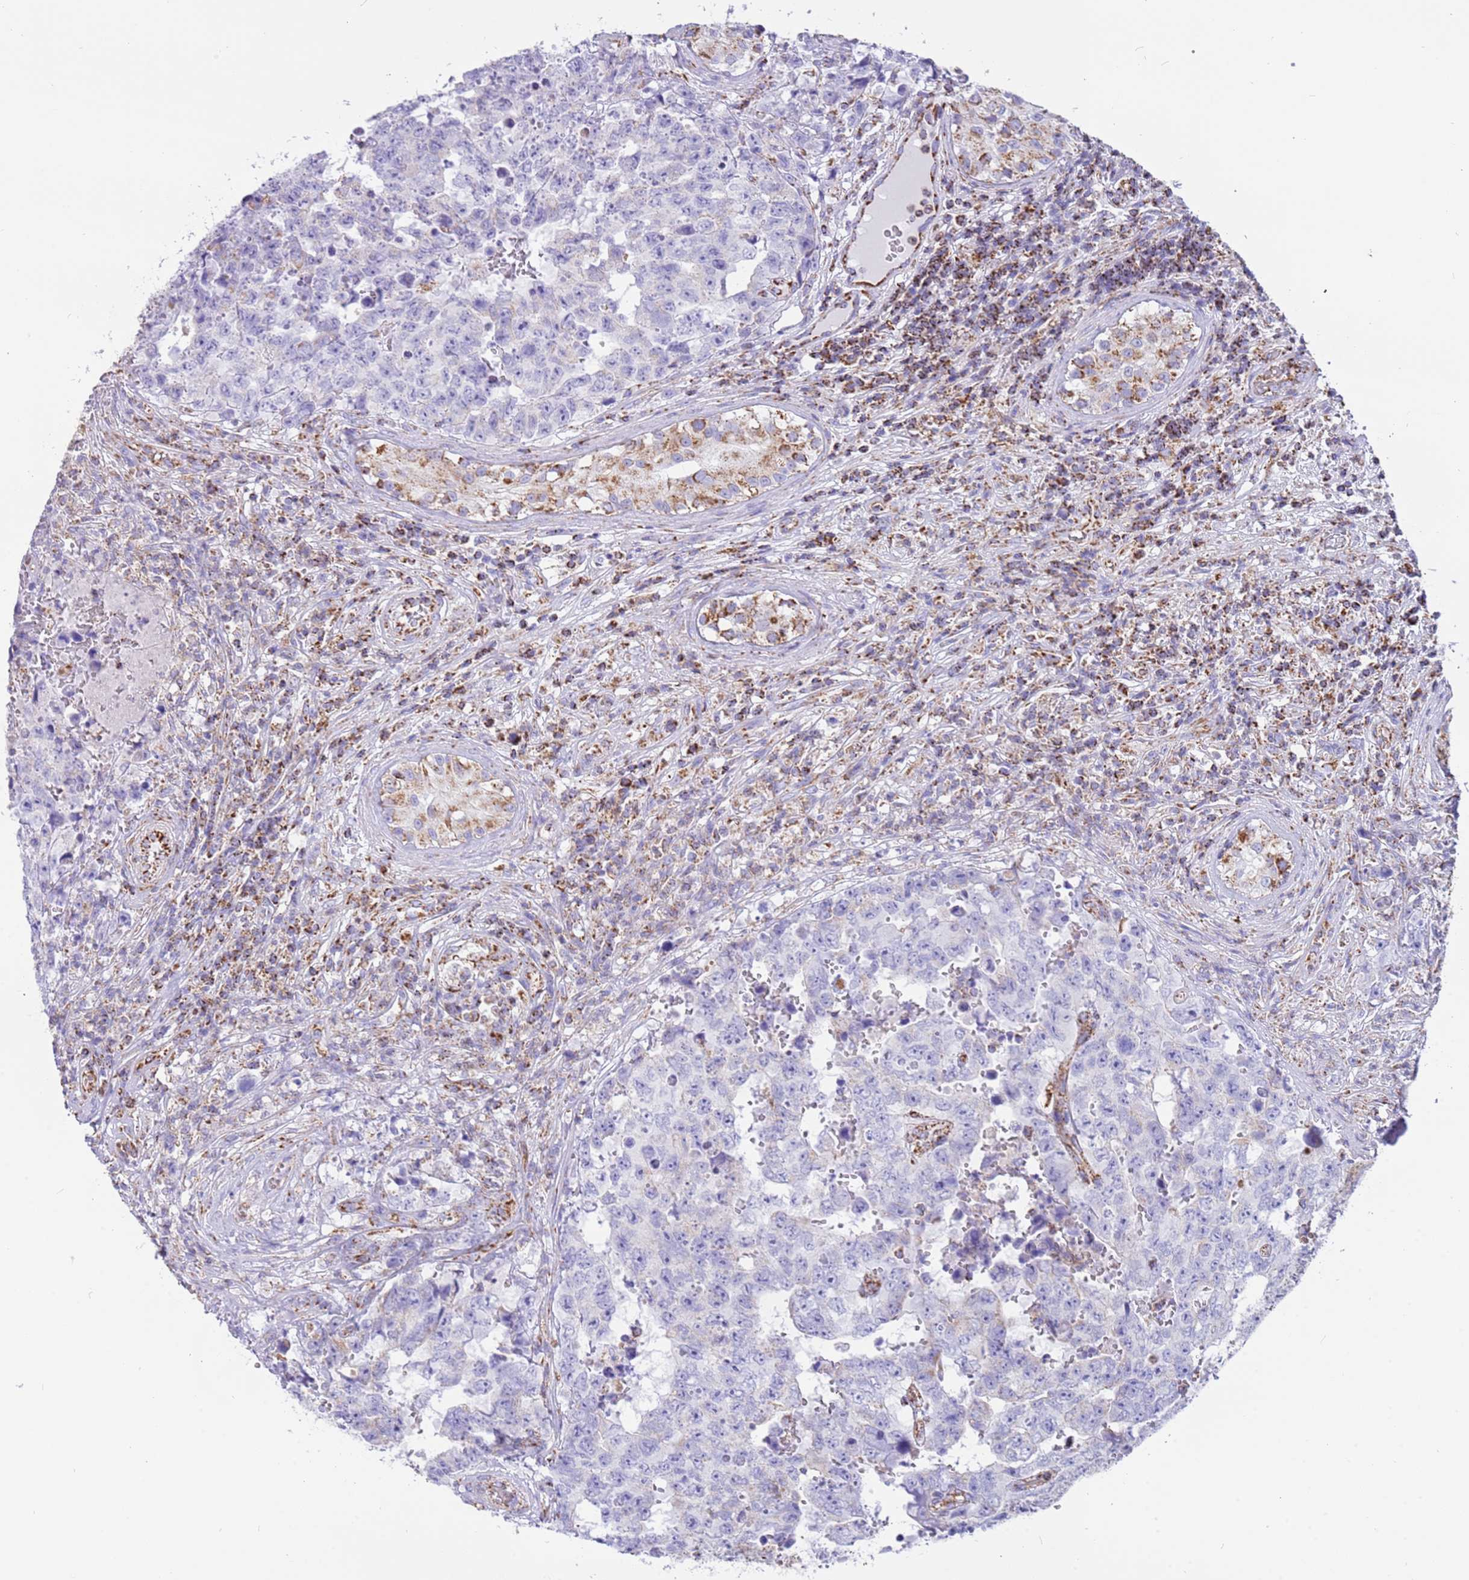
{"staining": {"intensity": "negative", "quantity": "none", "location": "none"}, "tissue": "testis cancer", "cell_type": "Tumor cells", "image_type": "cancer", "snomed": [{"axis": "morphology", "description": "Normal tissue, NOS"}, {"axis": "morphology", "description": "Carcinoma, Embryonal, NOS"}, {"axis": "topography", "description": "Testis"}, {"axis": "topography", "description": "Epididymis"}], "caption": "This histopathology image is of testis cancer (embryonal carcinoma) stained with immunohistochemistry to label a protein in brown with the nuclei are counter-stained blue. There is no expression in tumor cells.", "gene": "SUCLG2", "patient": {"sex": "male", "age": 25}}